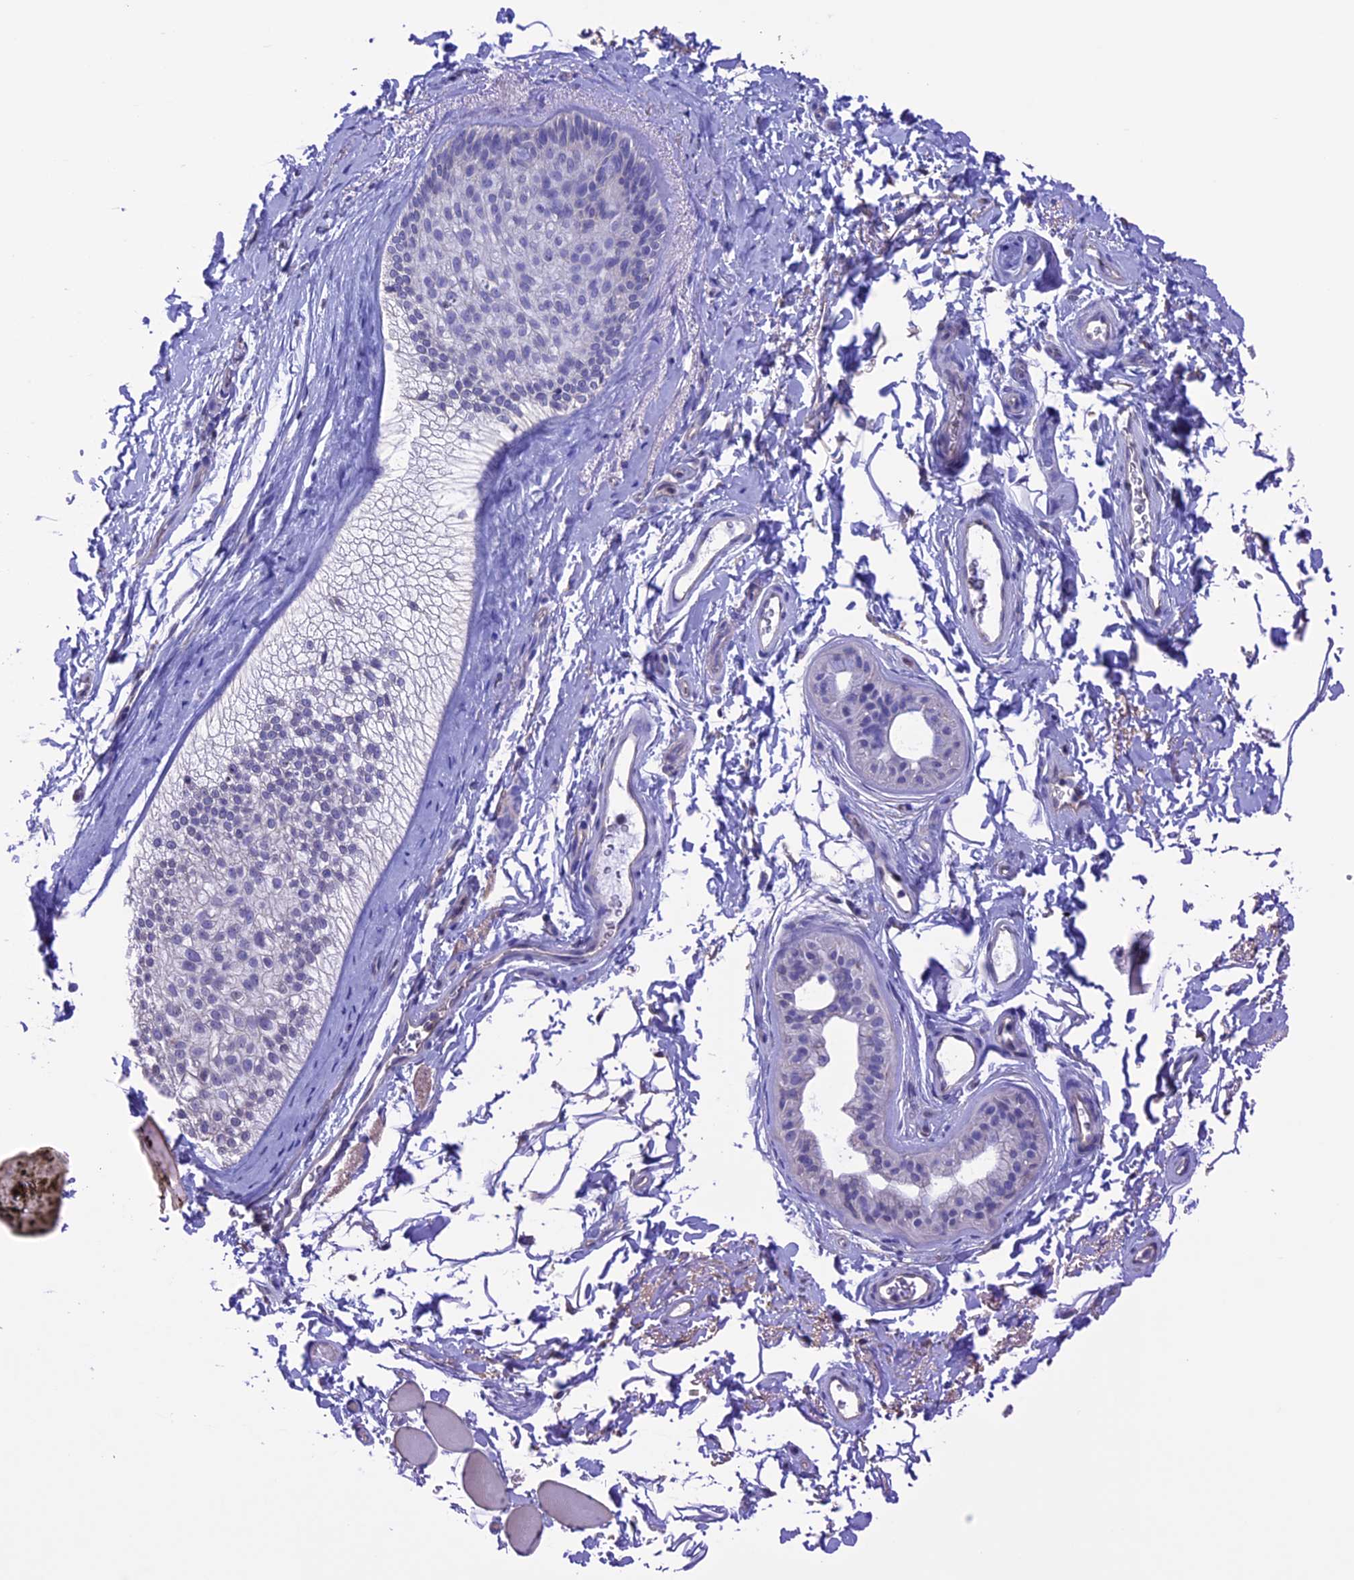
{"staining": {"intensity": "negative", "quantity": "none", "location": "none"}, "tissue": "skin", "cell_type": "Epidermal cells", "image_type": "normal", "snomed": [{"axis": "morphology", "description": "Normal tissue, NOS"}, {"axis": "topography", "description": "Anal"}], "caption": "An immunohistochemistry micrograph of normal skin is shown. There is no staining in epidermal cells of skin. Brightfield microscopy of immunohistochemistry (IHC) stained with DAB (brown) and hematoxylin (blue), captured at high magnification.", "gene": "SLC1A6", "patient": {"sex": "male", "age": 44}}